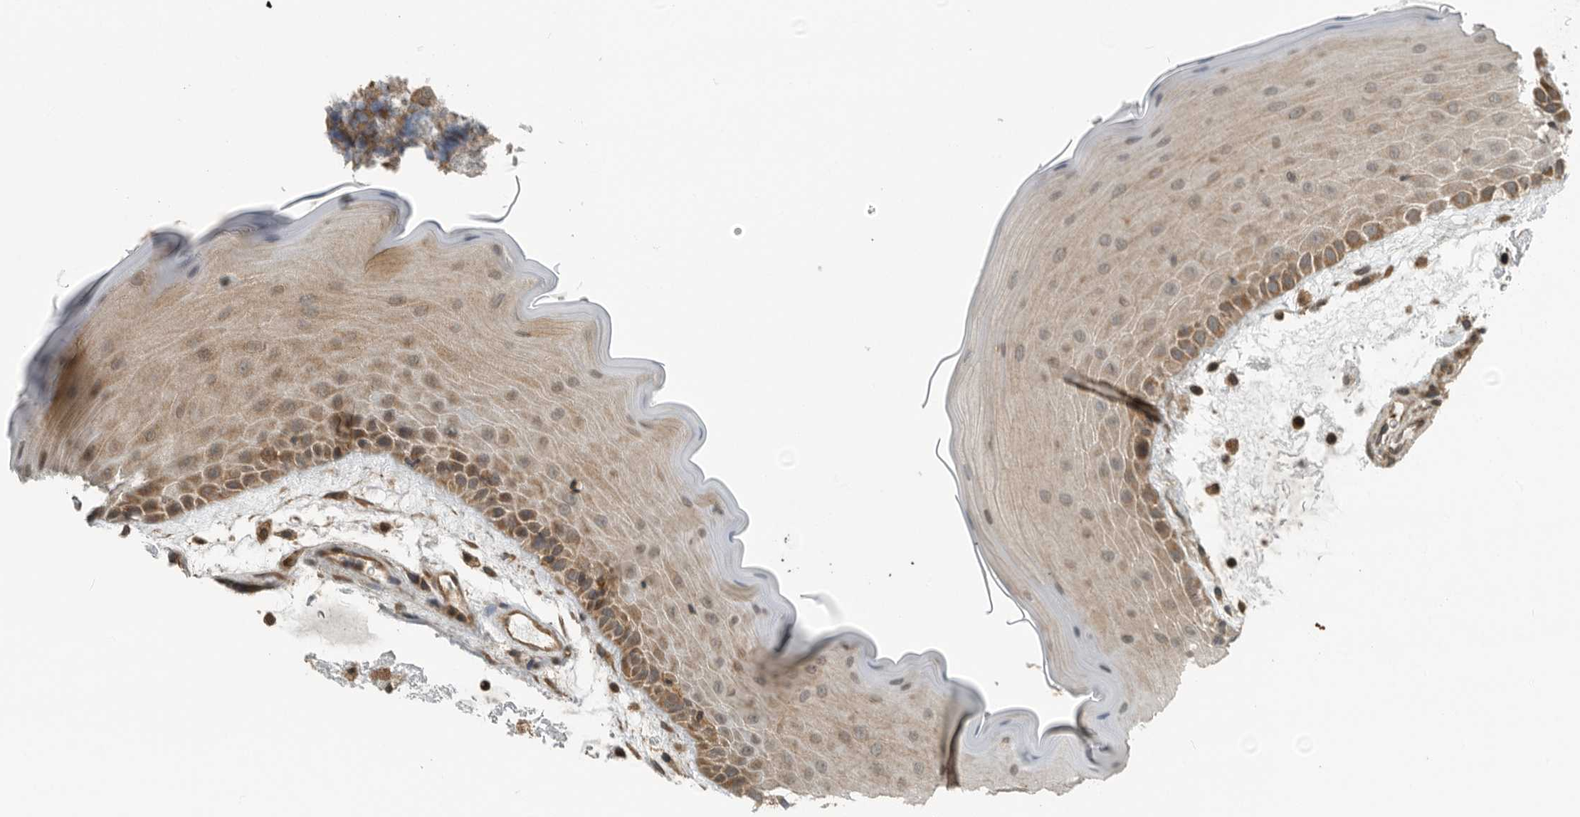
{"staining": {"intensity": "moderate", "quantity": ">75%", "location": "cytoplasmic/membranous"}, "tissue": "oral mucosa", "cell_type": "Squamous epithelial cells", "image_type": "normal", "snomed": [{"axis": "morphology", "description": "Normal tissue, NOS"}, {"axis": "topography", "description": "Oral tissue"}], "caption": "Brown immunohistochemical staining in unremarkable human oral mucosa demonstrates moderate cytoplasmic/membranous positivity in about >75% of squamous epithelial cells. The staining was performed using DAB (3,3'-diaminobenzidine), with brown indicating positive protein expression. Nuclei are stained blue with hematoxylin.", "gene": "AMFR", "patient": {"sex": "male", "age": 13}}